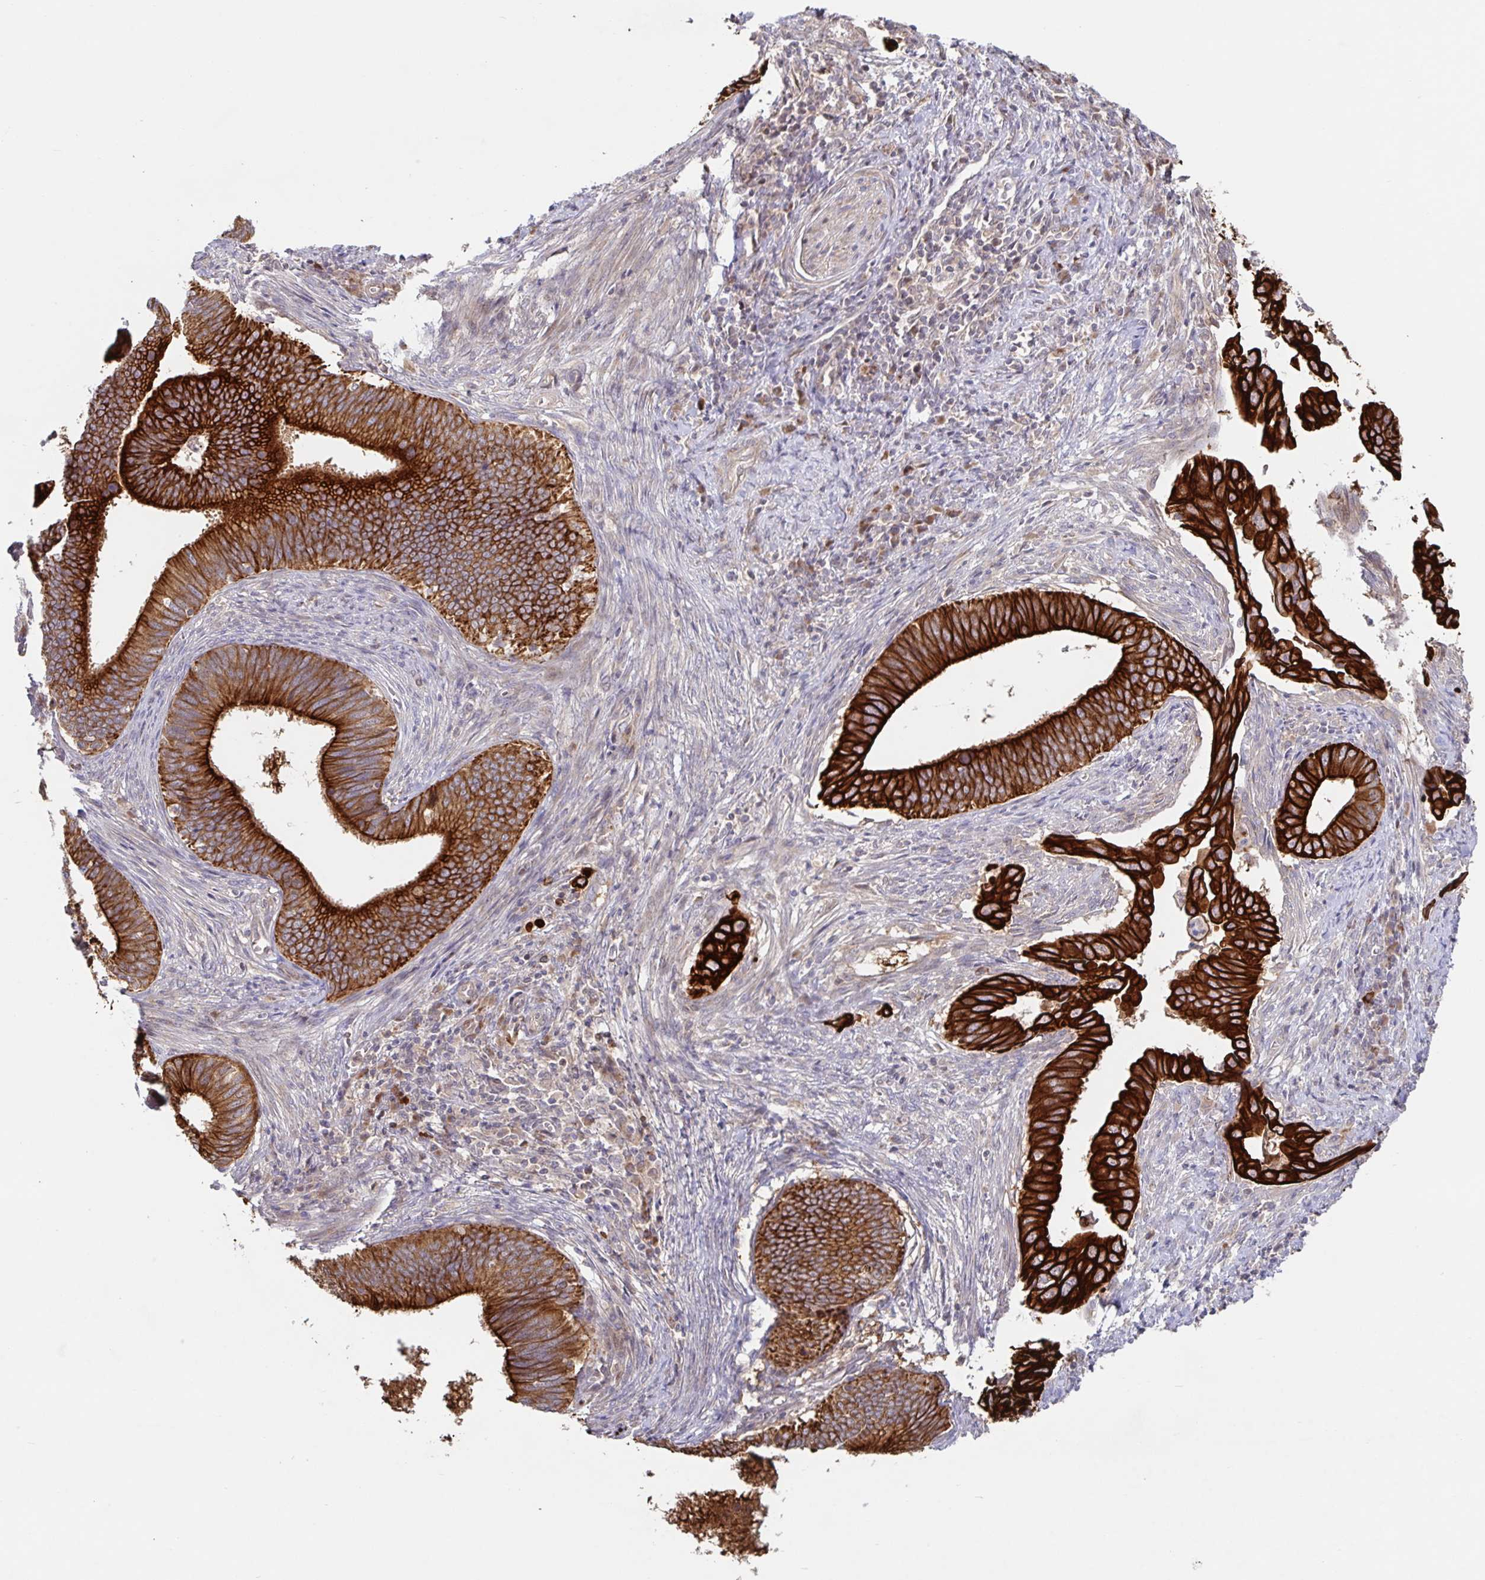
{"staining": {"intensity": "strong", "quantity": ">75%", "location": "cytoplasmic/membranous"}, "tissue": "cervical cancer", "cell_type": "Tumor cells", "image_type": "cancer", "snomed": [{"axis": "morphology", "description": "Adenocarcinoma, NOS"}, {"axis": "topography", "description": "Cervix"}], "caption": "Tumor cells display high levels of strong cytoplasmic/membranous positivity in approximately >75% of cells in human cervical cancer (adenocarcinoma).", "gene": "AACS", "patient": {"sex": "female", "age": 42}}